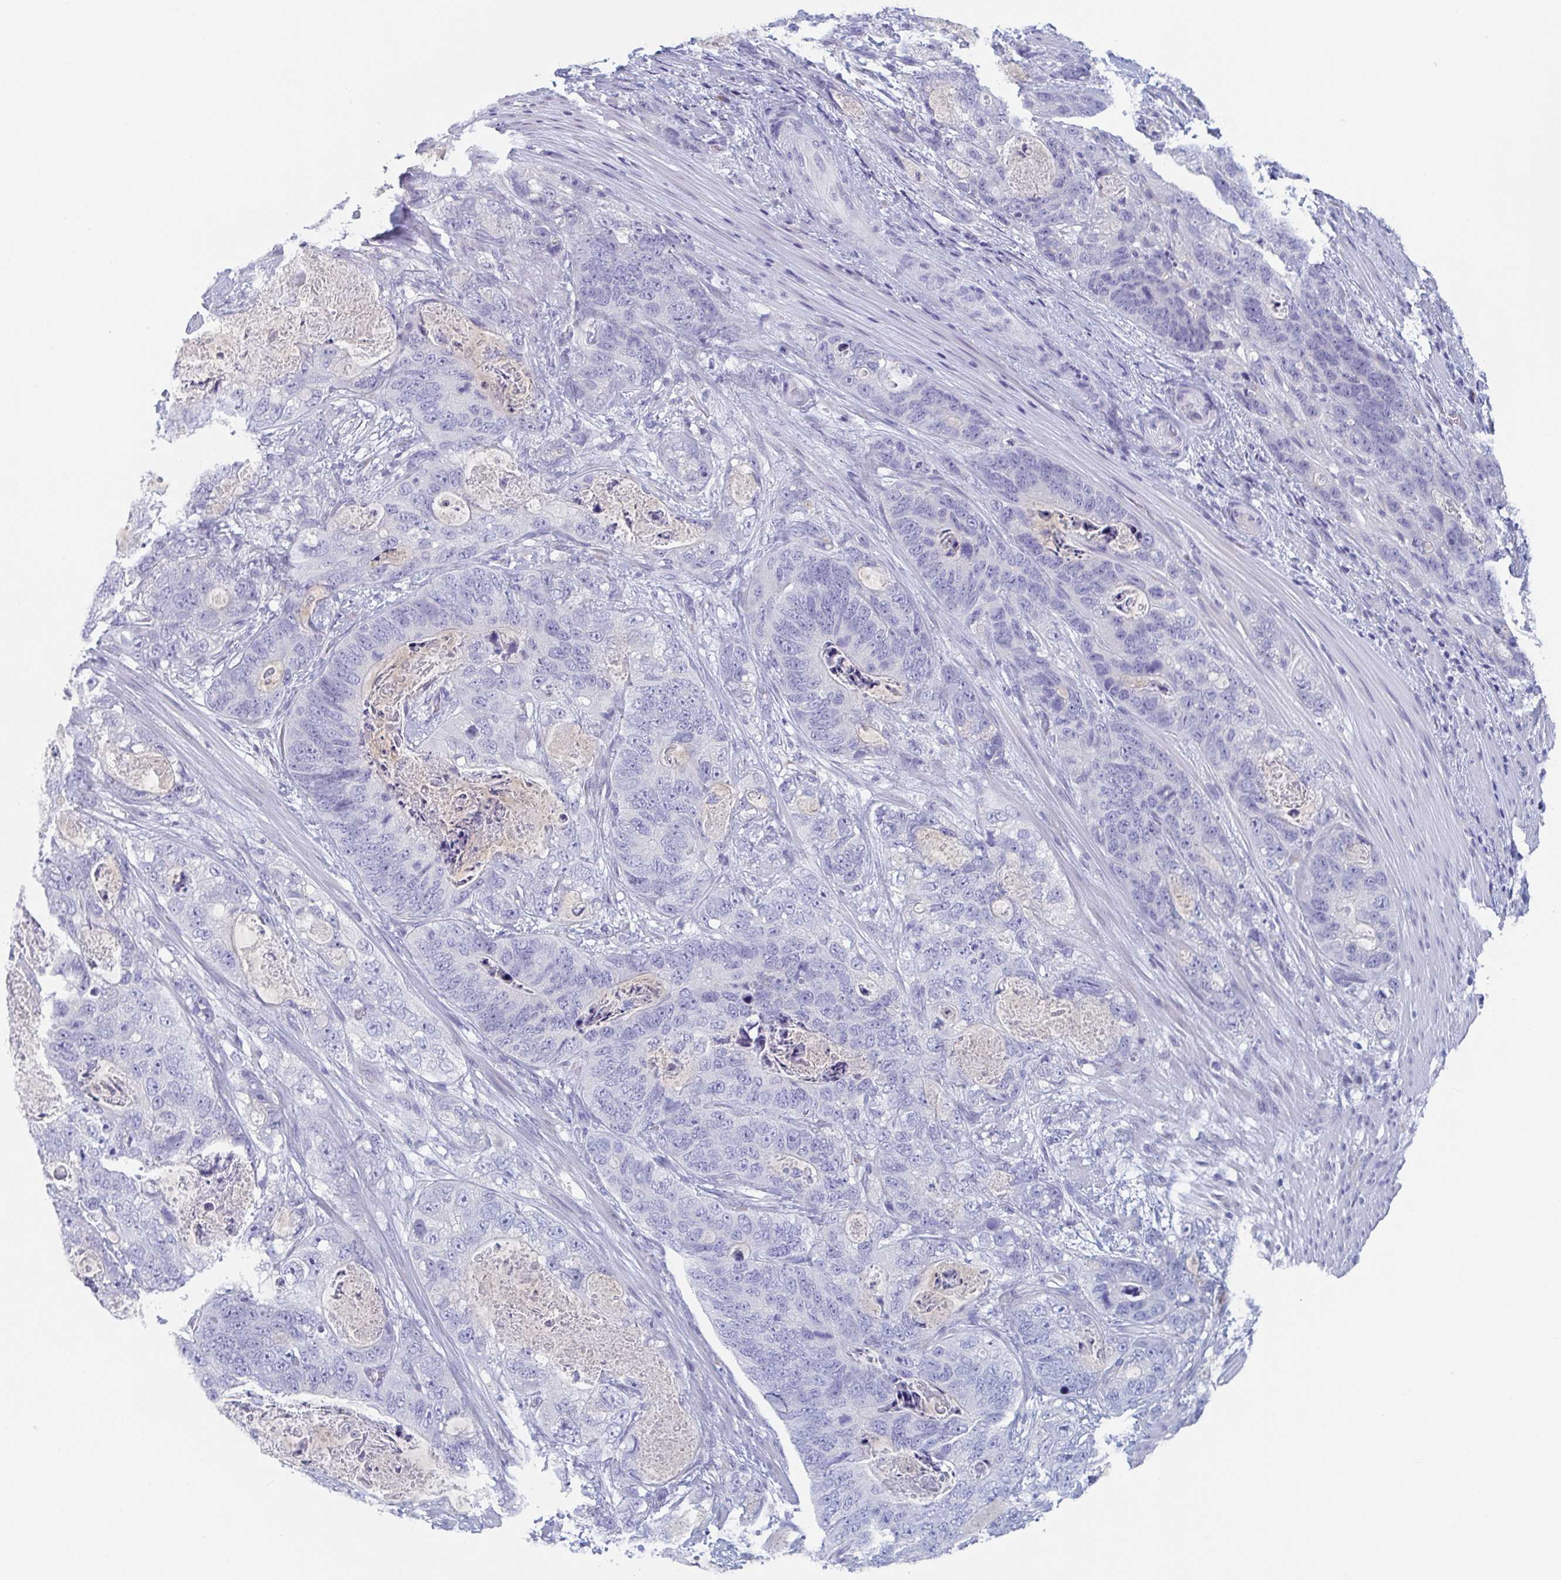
{"staining": {"intensity": "negative", "quantity": "none", "location": "none"}, "tissue": "stomach cancer", "cell_type": "Tumor cells", "image_type": "cancer", "snomed": [{"axis": "morphology", "description": "Normal tissue, NOS"}, {"axis": "morphology", "description": "Adenocarcinoma, NOS"}, {"axis": "topography", "description": "Stomach"}], "caption": "High magnification brightfield microscopy of stomach cancer (adenocarcinoma) stained with DAB (3,3'-diaminobenzidine) (brown) and counterstained with hematoxylin (blue): tumor cells show no significant staining. (IHC, brightfield microscopy, high magnification).", "gene": "NT5C3B", "patient": {"sex": "female", "age": 89}}